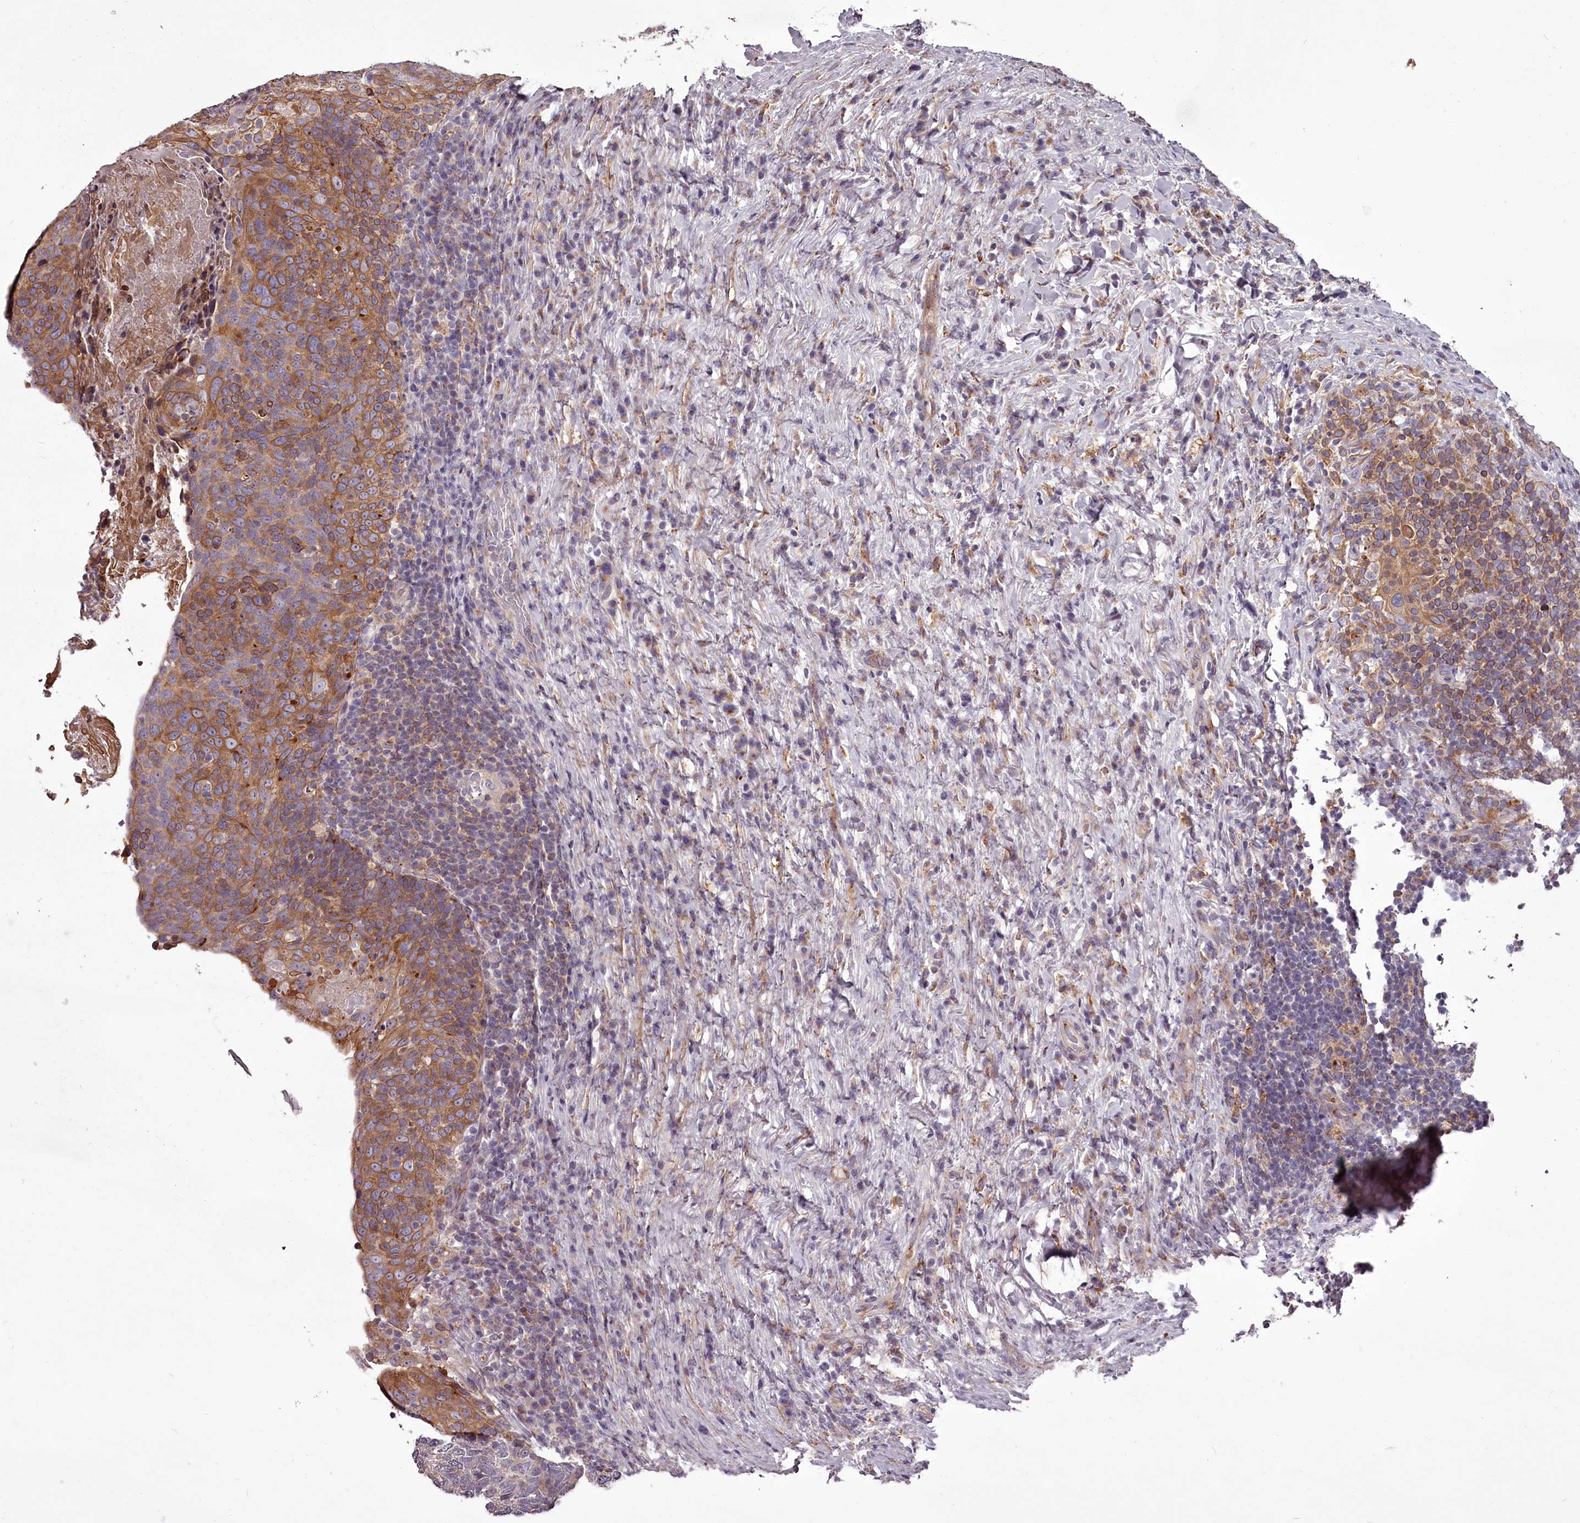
{"staining": {"intensity": "moderate", "quantity": ">75%", "location": "cytoplasmic/membranous"}, "tissue": "head and neck cancer", "cell_type": "Tumor cells", "image_type": "cancer", "snomed": [{"axis": "morphology", "description": "Squamous cell carcinoma, NOS"}, {"axis": "morphology", "description": "Squamous cell carcinoma, metastatic, NOS"}, {"axis": "topography", "description": "Lymph node"}, {"axis": "topography", "description": "Head-Neck"}], "caption": "Moderate cytoplasmic/membranous staining is seen in about >75% of tumor cells in squamous cell carcinoma (head and neck). (brown staining indicates protein expression, while blue staining denotes nuclei).", "gene": "STX6", "patient": {"sex": "male", "age": 62}}